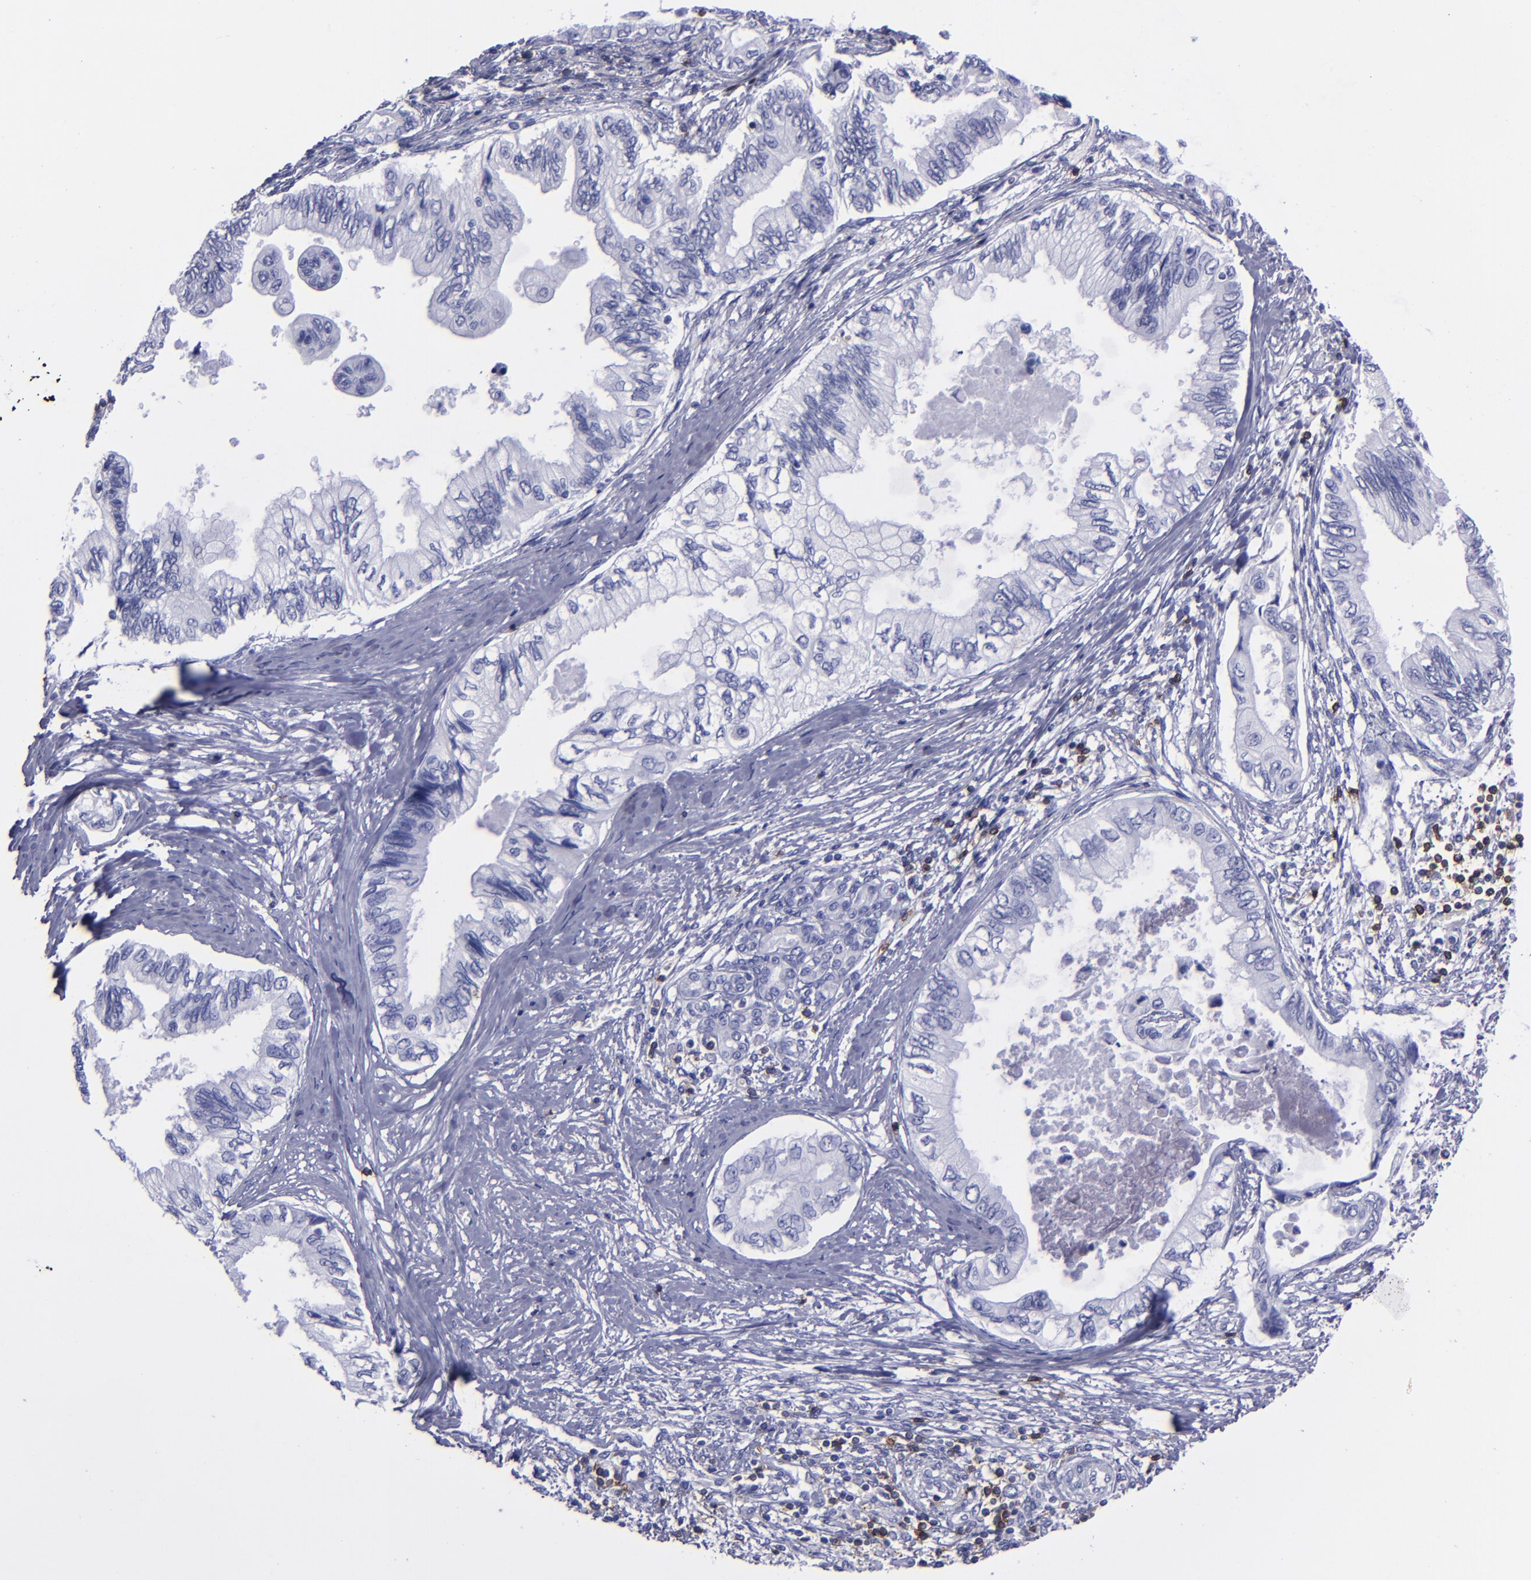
{"staining": {"intensity": "negative", "quantity": "none", "location": "none"}, "tissue": "pancreatic cancer", "cell_type": "Tumor cells", "image_type": "cancer", "snomed": [{"axis": "morphology", "description": "Adenocarcinoma, NOS"}, {"axis": "topography", "description": "Pancreas"}], "caption": "An immunohistochemistry (IHC) histopathology image of adenocarcinoma (pancreatic) is shown. There is no staining in tumor cells of adenocarcinoma (pancreatic).", "gene": "CD6", "patient": {"sex": "female", "age": 66}}